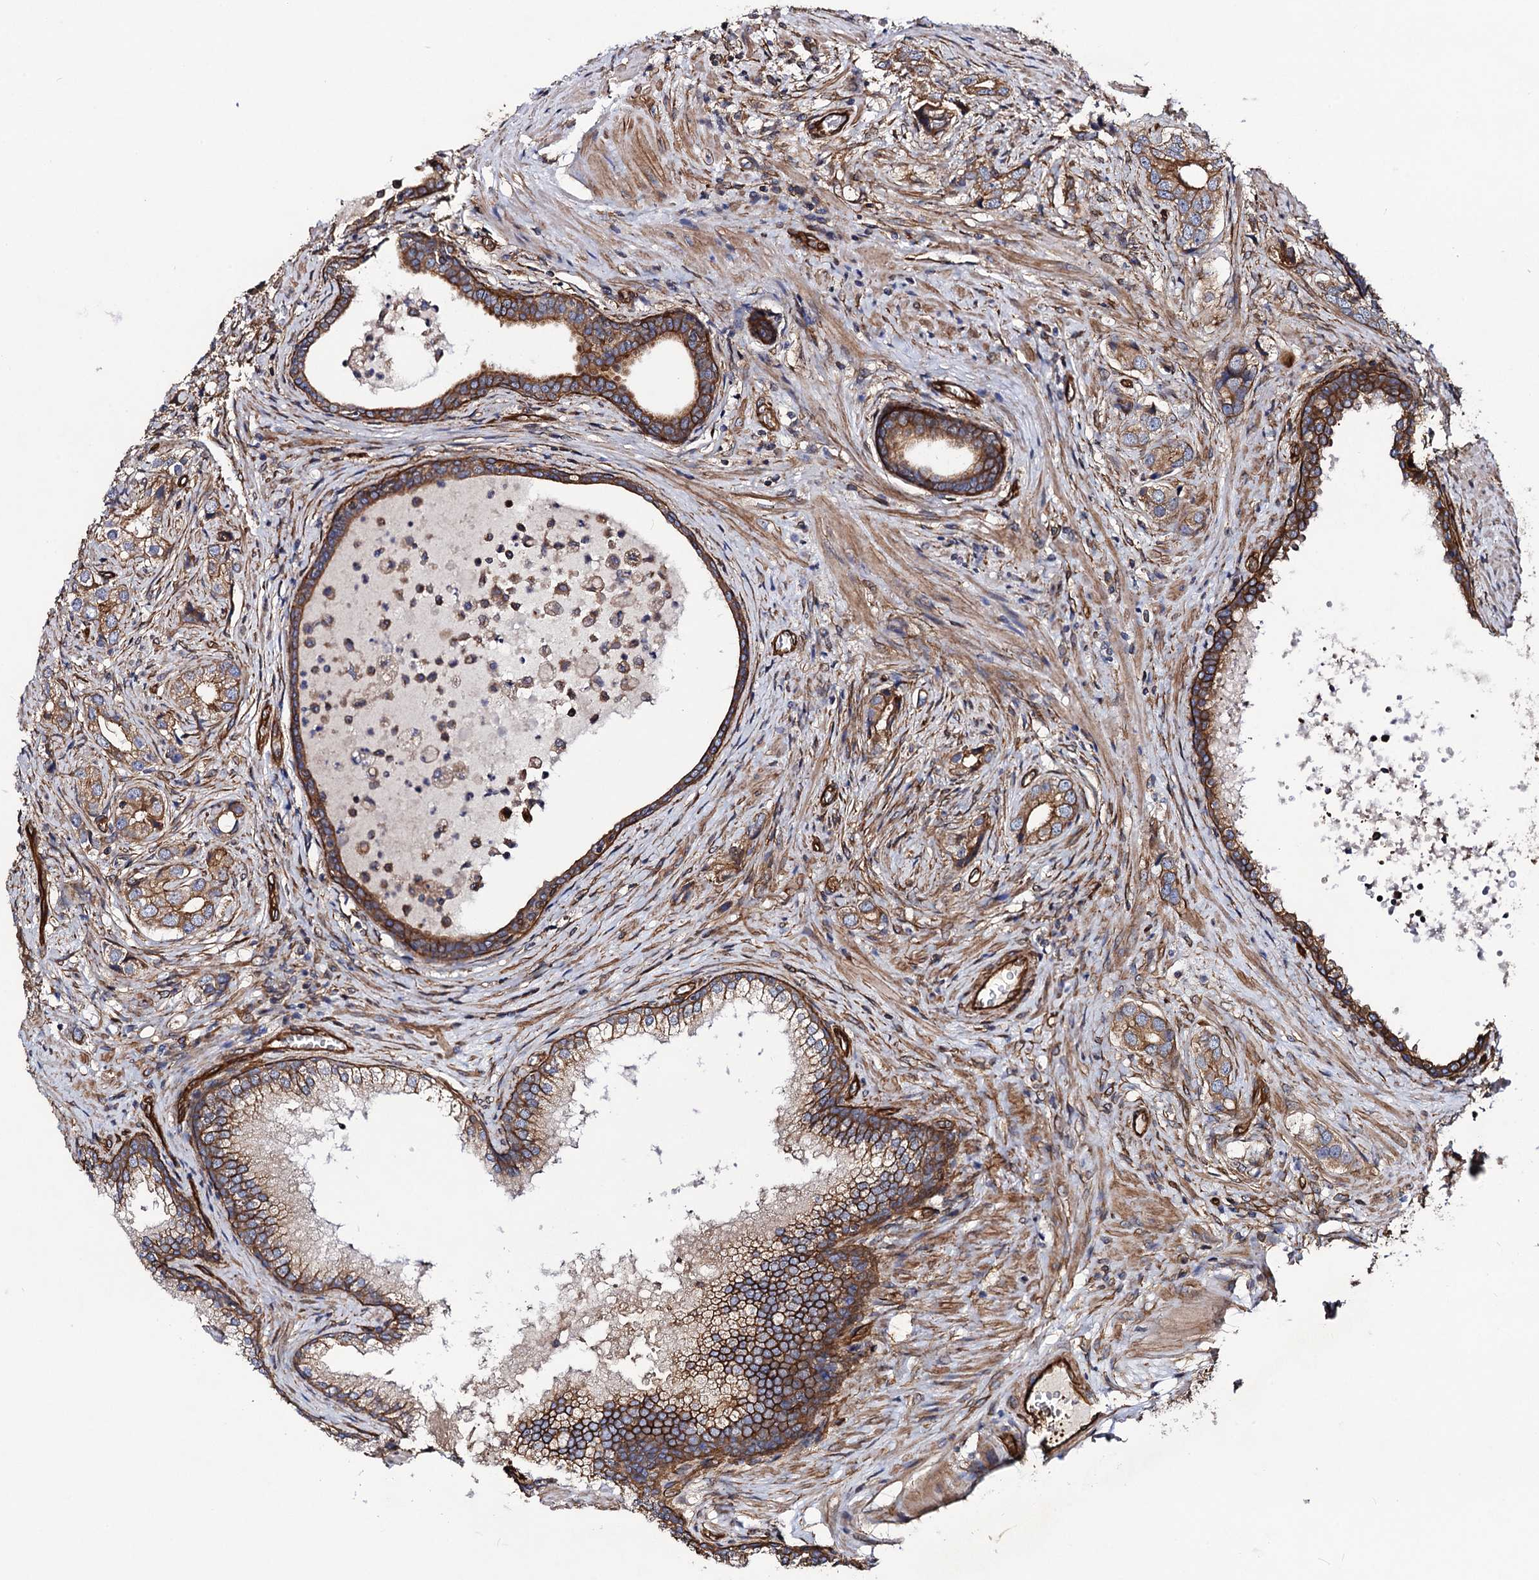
{"staining": {"intensity": "strong", "quantity": ">75%", "location": "cytoplasmic/membranous"}, "tissue": "prostate cancer", "cell_type": "Tumor cells", "image_type": "cancer", "snomed": [{"axis": "morphology", "description": "Adenocarcinoma, Low grade"}, {"axis": "topography", "description": "Prostate"}], "caption": "Immunohistochemistry (DAB) staining of prostate cancer (adenocarcinoma (low-grade)) displays strong cytoplasmic/membranous protein staining in about >75% of tumor cells.", "gene": "CIP2A", "patient": {"sex": "male", "age": 71}}